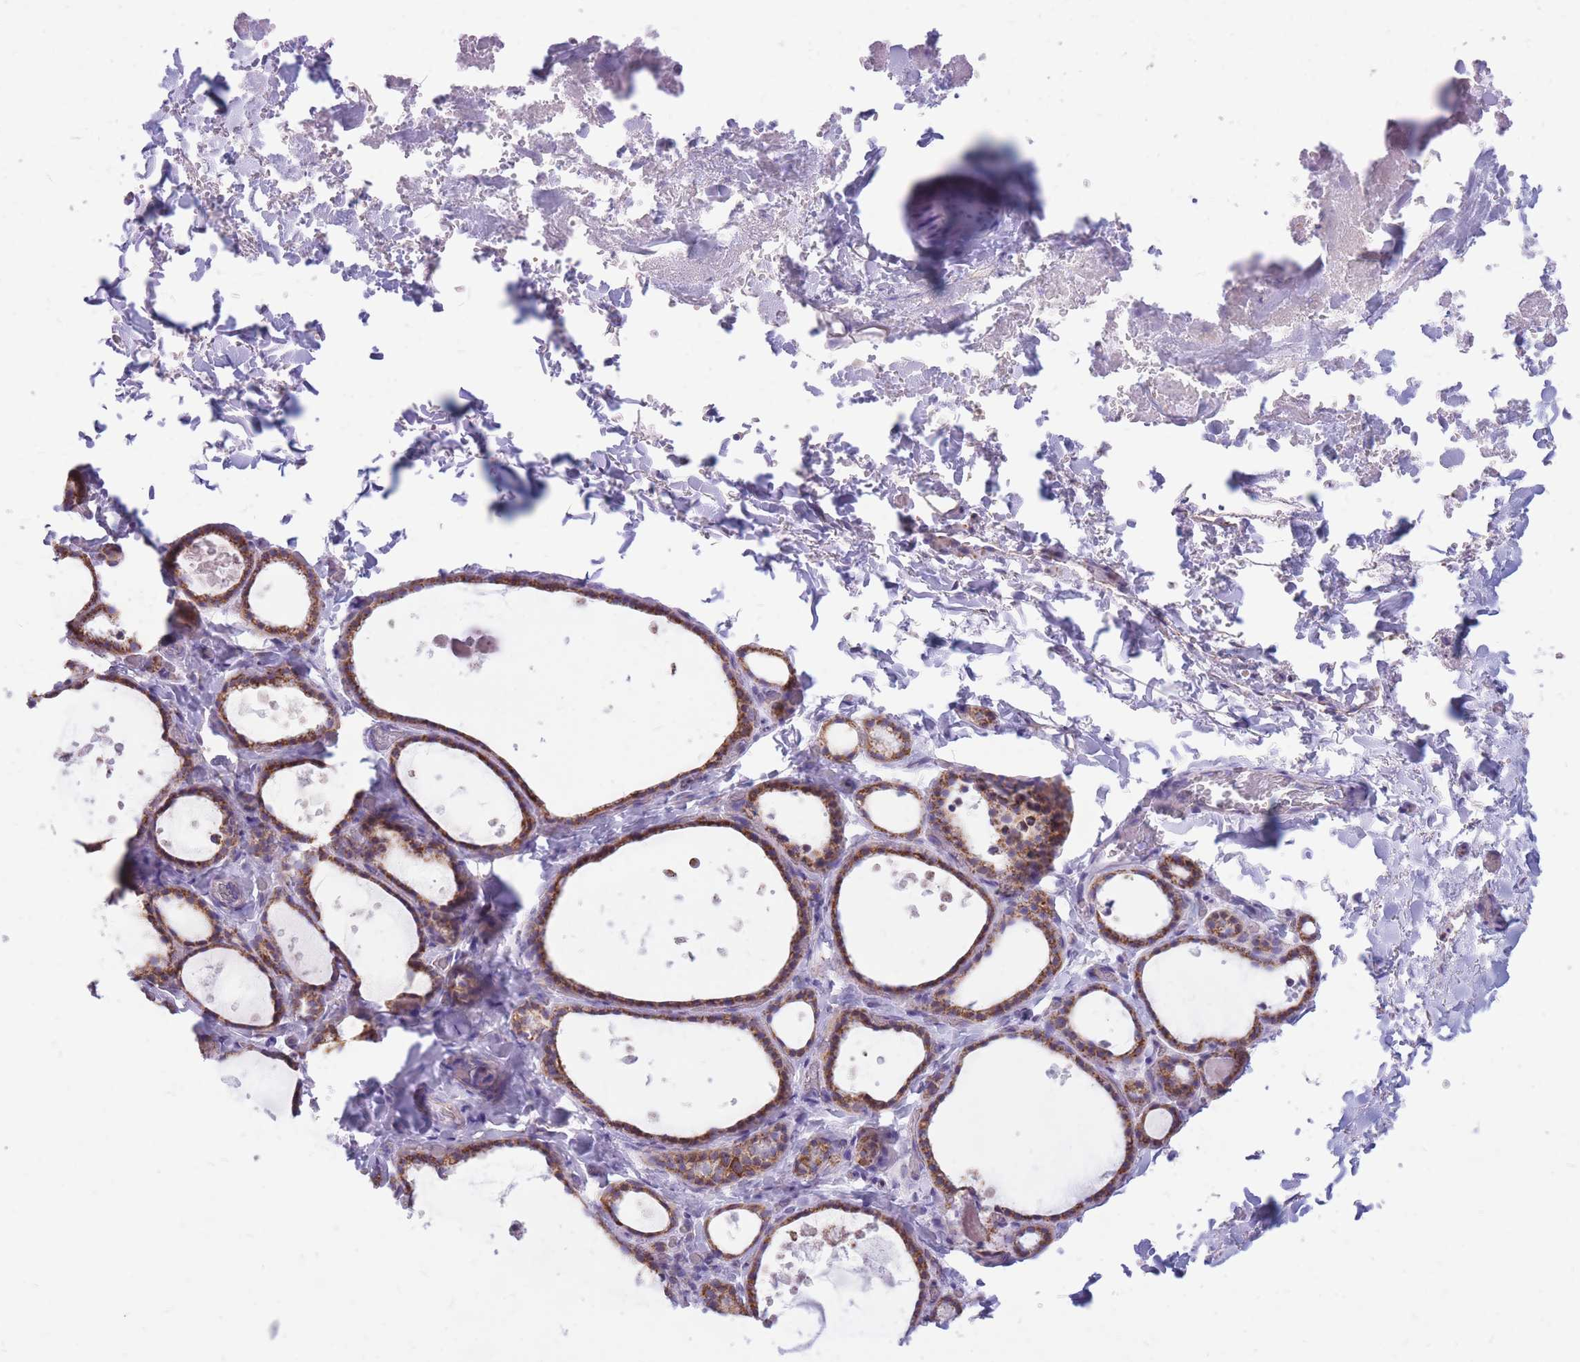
{"staining": {"intensity": "moderate", "quantity": ">75%", "location": "cytoplasmic/membranous"}, "tissue": "thyroid gland", "cell_type": "Glandular cells", "image_type": "normal", "snomed": [{"axis": "morphology", "description": "Normal tissue, NOS"}, {"axis": "topography", "description": "Thyroid gland"}], "caption": "Immunohistochemistry (IHC) of normal thyroid gland reveals medium levels of moderate cytoplasmic/membranous staining in approximately >75% of glandular cells. (DAB IHC with brightfield microscopy, high magnification).", "gene": "PCSK1", "patient": {"sex": "female", "age": 44}}